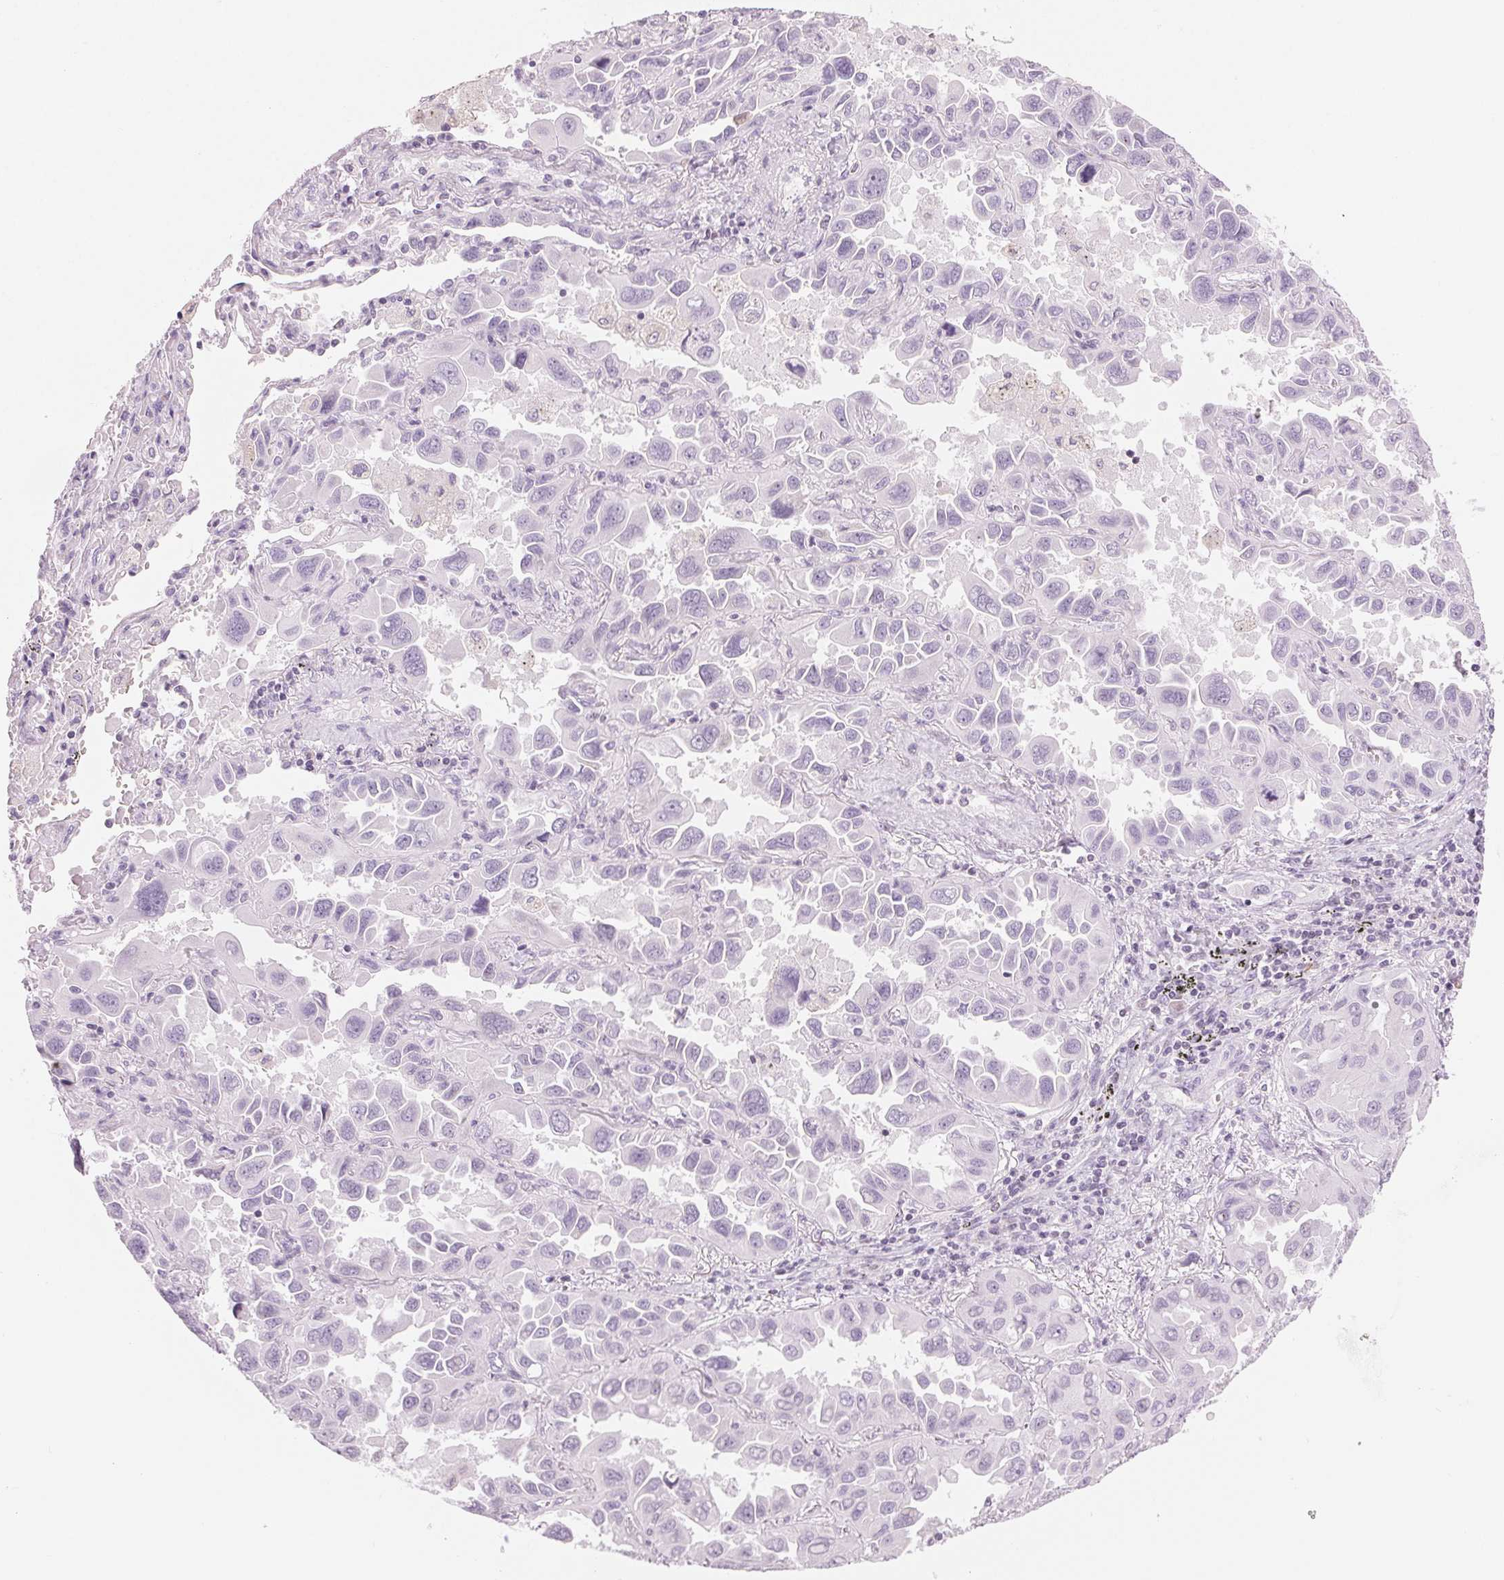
{"staining": {"intensity": "negative", "quantity": "none", "location": "none"}, "tissue": "lung cancer", "cell_type": "Tumor cells", "image_type": "cancer", "snomed": [{"axis": "morphology", "description": "Adenocarcinoma, NOS"}, {"axis": "topography", "description": "Lung"}], "caption": "The immunohistochemistry photomicrograph has no significant staining in tumor cells of lung cancer (adenocarcinoma) tissue.", "gene": "HOXB13", "patient": {"sex": "male", "age": 64}}